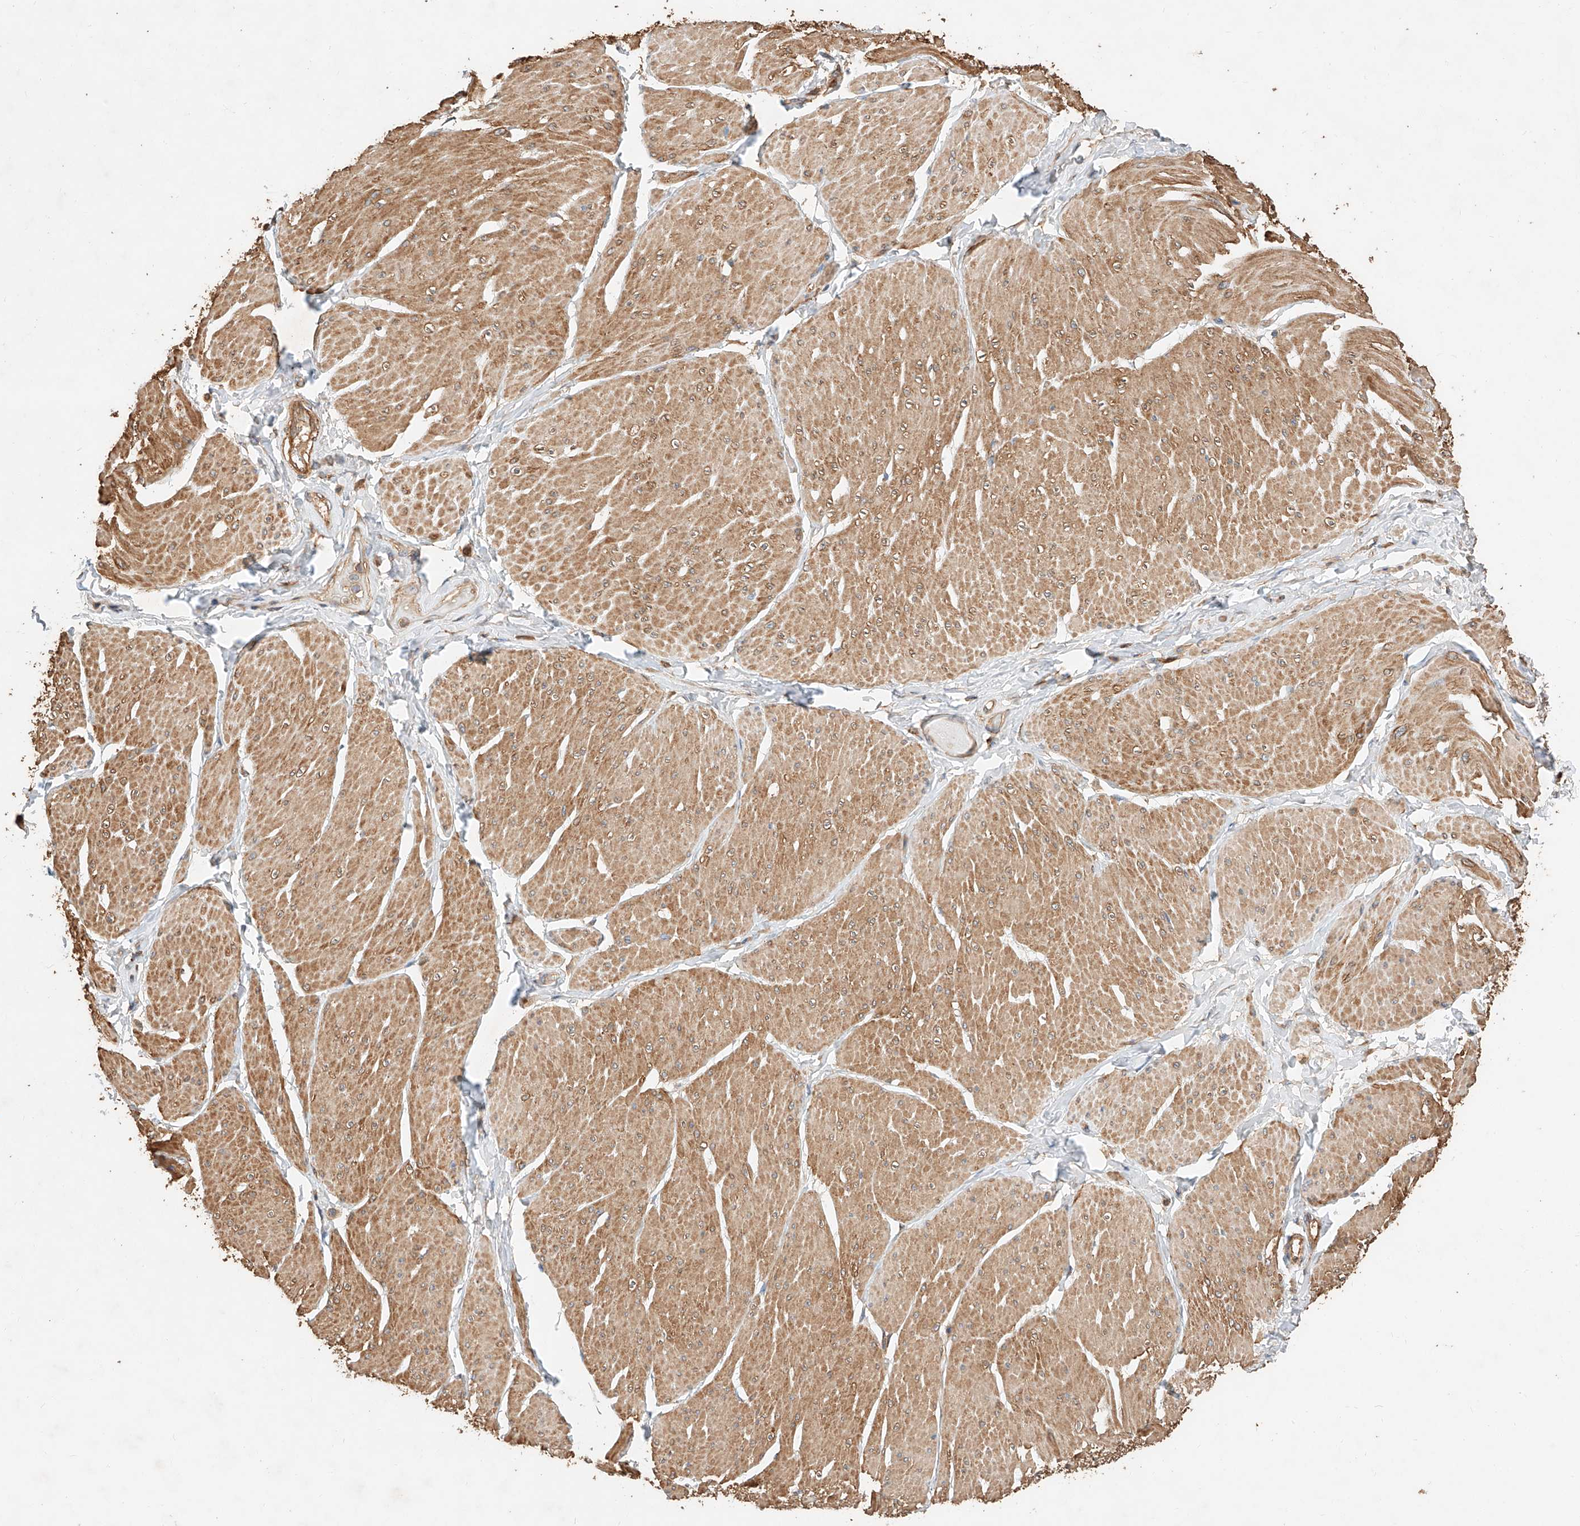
{"staining": {"intensity": "moderate", "quantity": ">75%", "location": "cytoplasmic/membranous"}, "tissue": "smooth muscle", "cell_type": "Smooth muscle cells", "image_type": "normal", "snomed": [{"axis": "morphology", "description": "Urothelial carcinoma, High grade"}, {"axis": "topography", "description": "Urinary bladder"}], "caption": "This histopathology image demonstrates unremarkable smooth muscle stained with immunohistochemistry to label a protein in brown. The cytoplasmic/membranous of smooth muscle cells show moderate positivity for the protein. Nuclei are counter-stained blue.", "gene": "GHDC", "patient": {"sex": "male", "age": 46}}